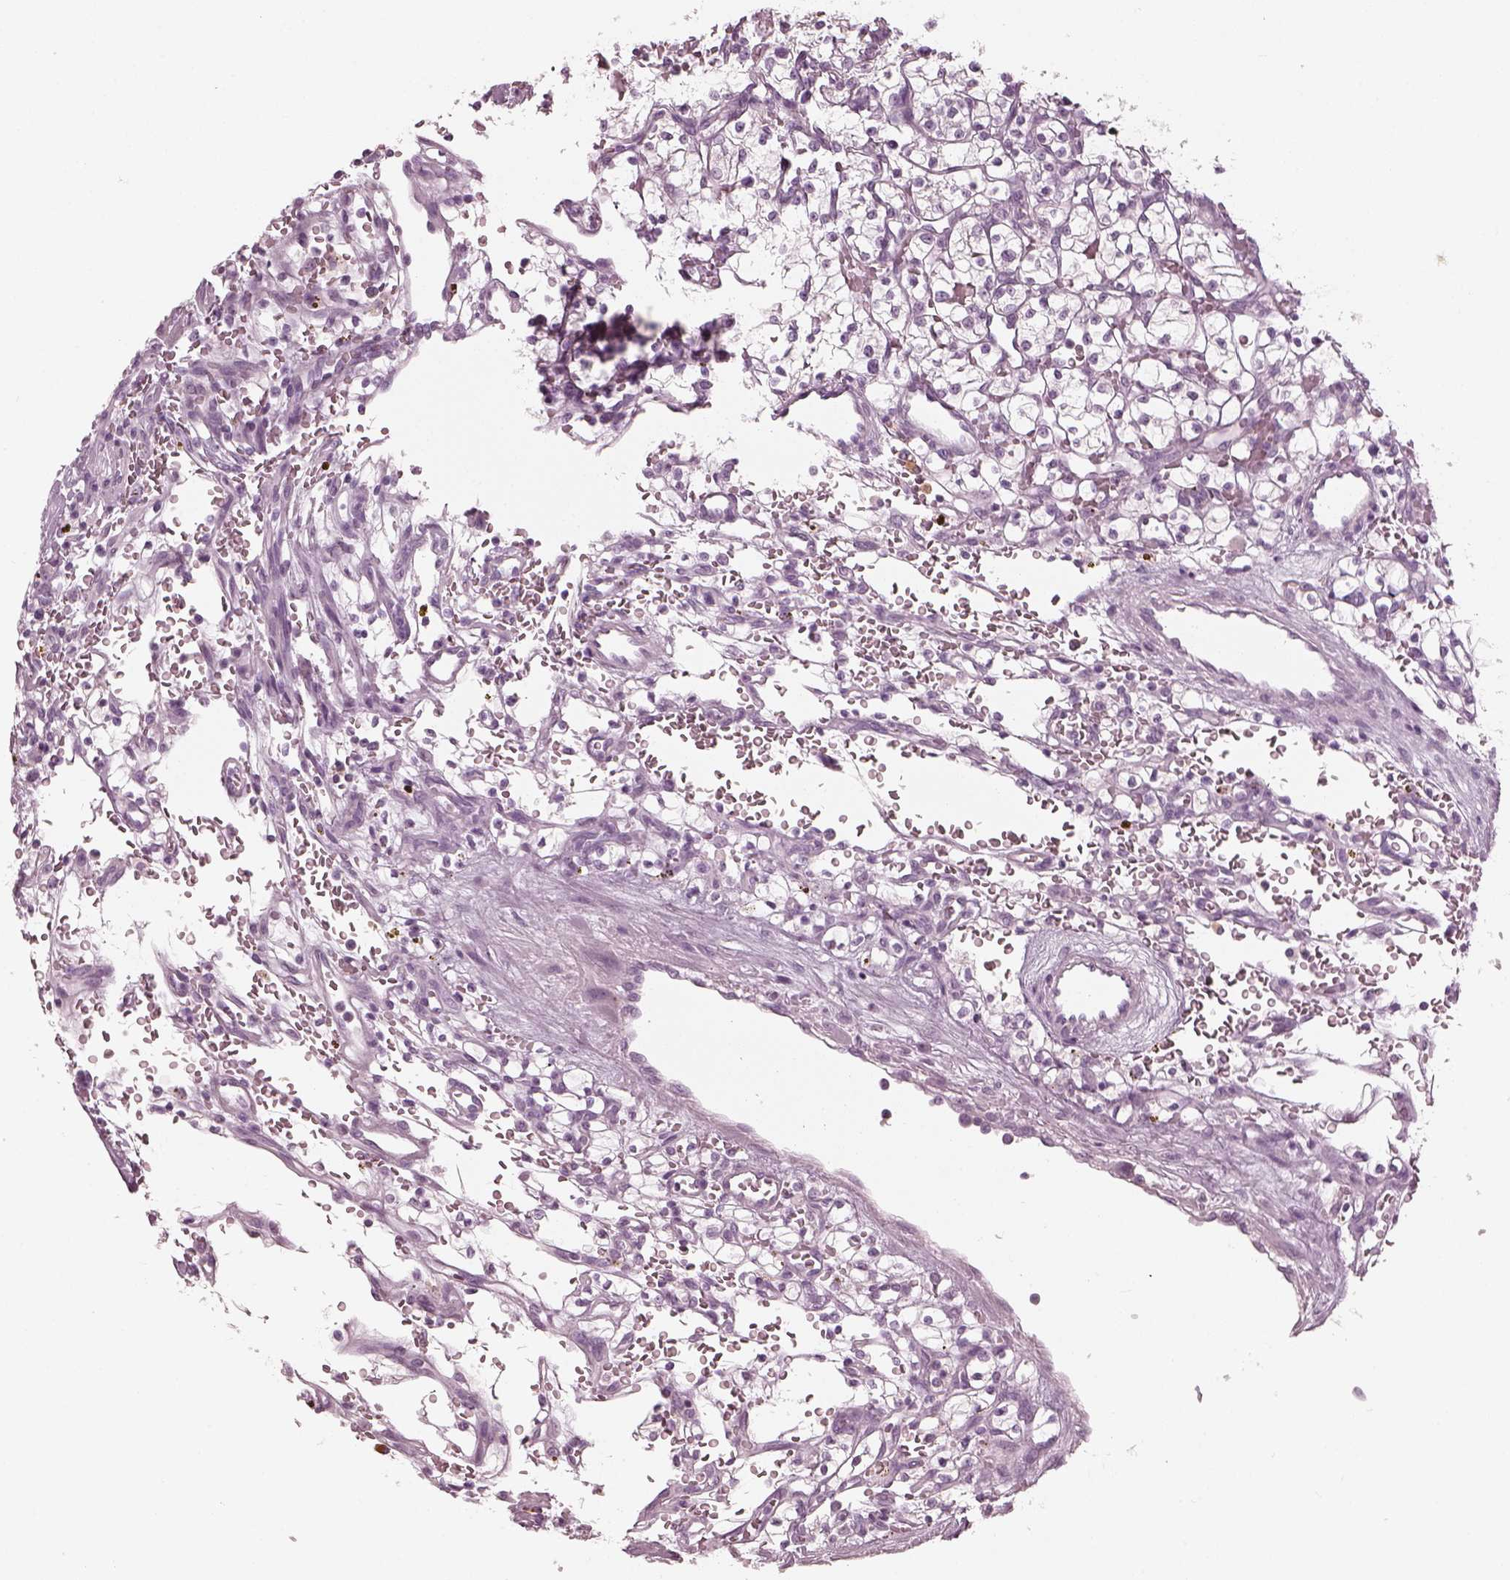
{"staining": {"intensity": "negative", "quantity": "none", "location": "none"}, "tissue": "renal cancer", "cell_type": "Tumor cells", "image_type": "cancer", "snomed": [{"axis": "morphology", "description": "Adenocarcinoma, NOS"}, {"axis": "topography", "description": "Kidney"}], "caption": "High magnification brightfield microscopy of renal adenocarcinoma stained with DAB (brown) and counterstained with hematoxylin (blue): tumor cells show no significant expression. (DAB immunohistochemistry visualized using brightfield microscopy, high magnification).", "gene": "CNTN1", "patient": {"sex": "female", "age": 64}}